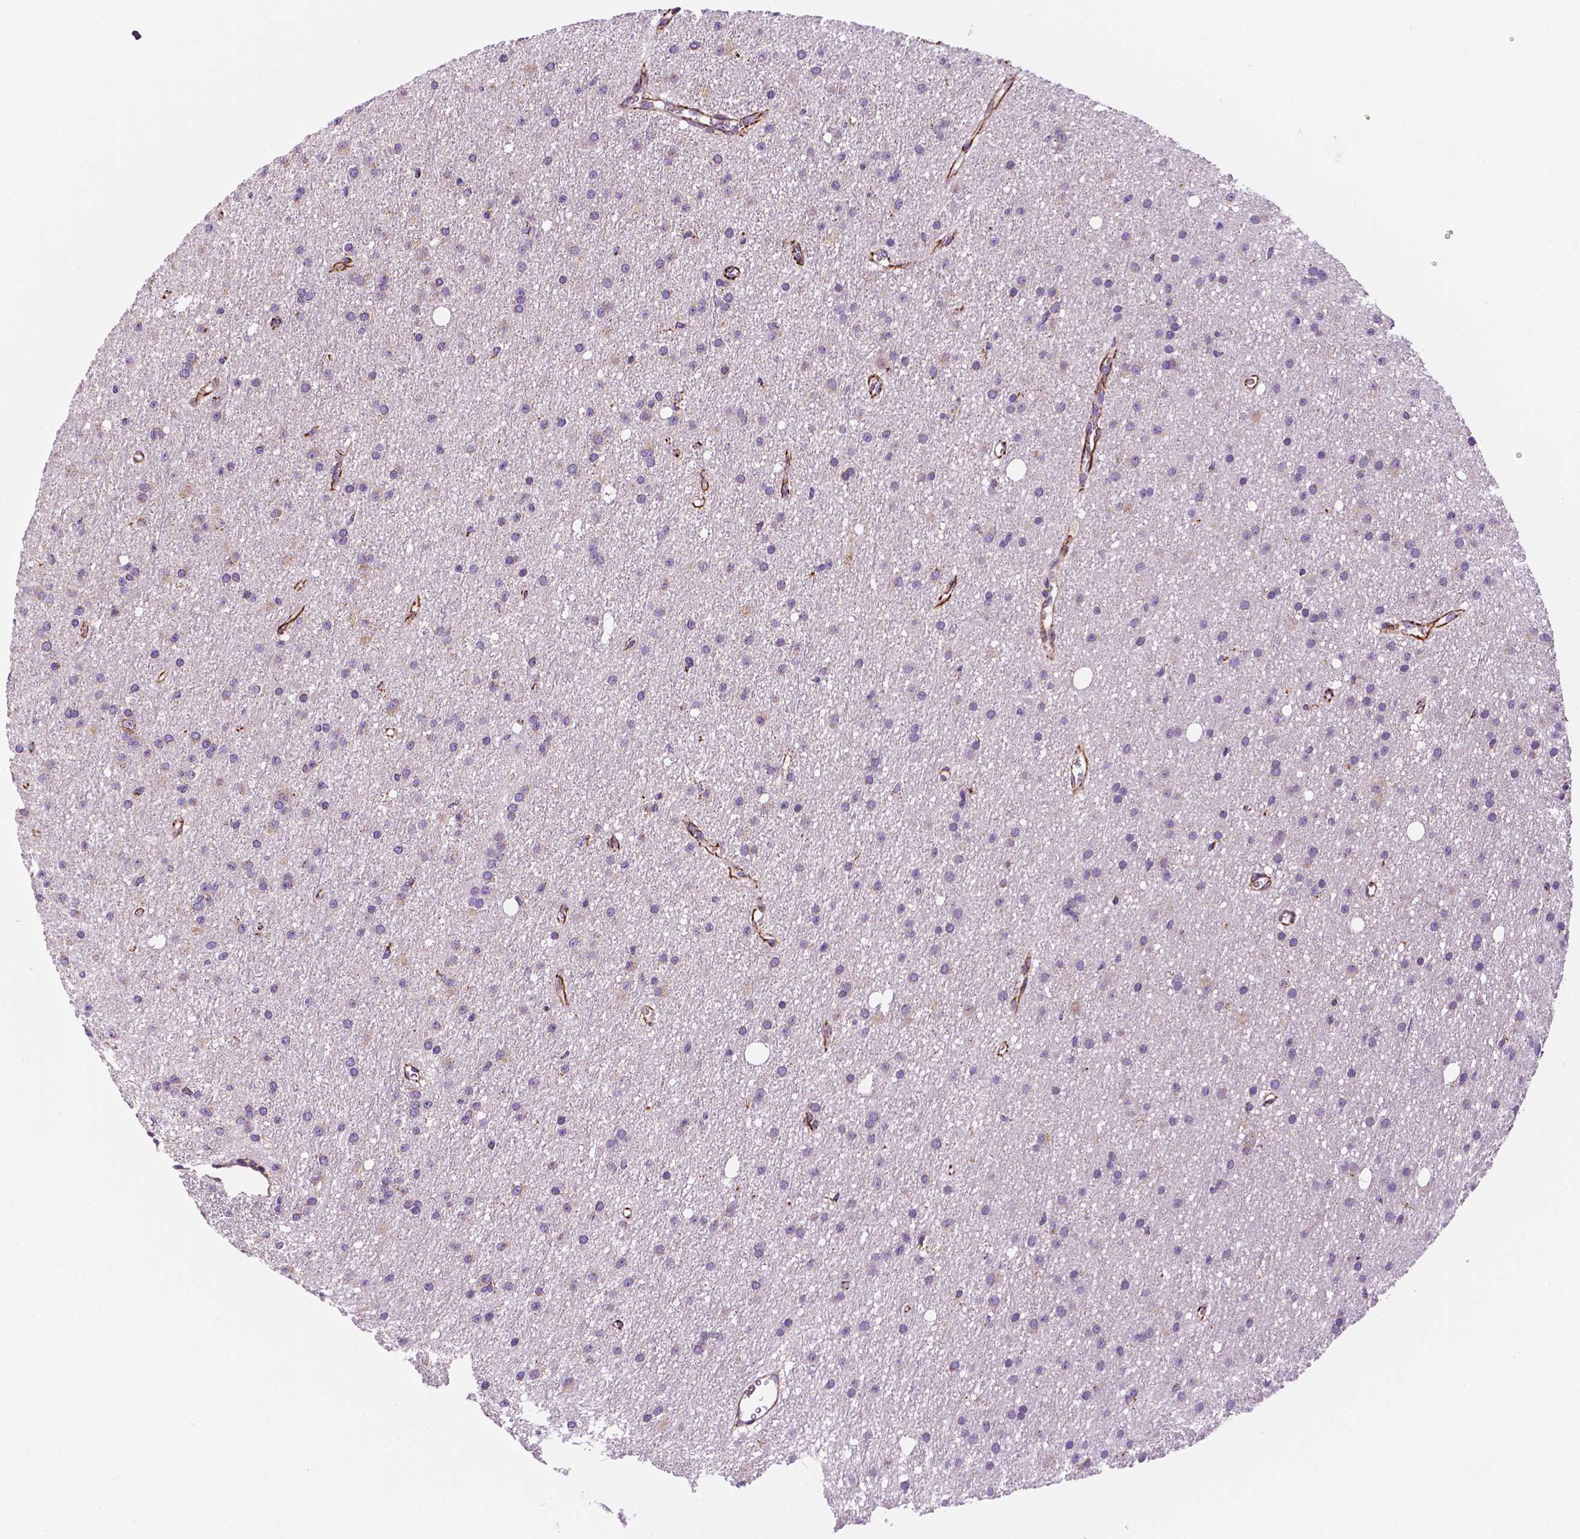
{"staining": {"intensity": "weak", "quantity": "25%-75%", "location": "cytoplasmic/membranous"}, "tissue": "glioma", "cell_type": "Tumor cells", "image_type": "cancer", "snomed": [{"axis": "morphology", "description": "Glioma, malignant, Low grade"}, {"axis": "topography", "description": "Brain"}], "caption": "Protein expression analysis of human glioma reveals weak cytoplasmic/membranous staining in approximately 25%-75% of tumor cells.", "gene": "GEMIN4", "patient": {"sex": "male", "age": 27}}